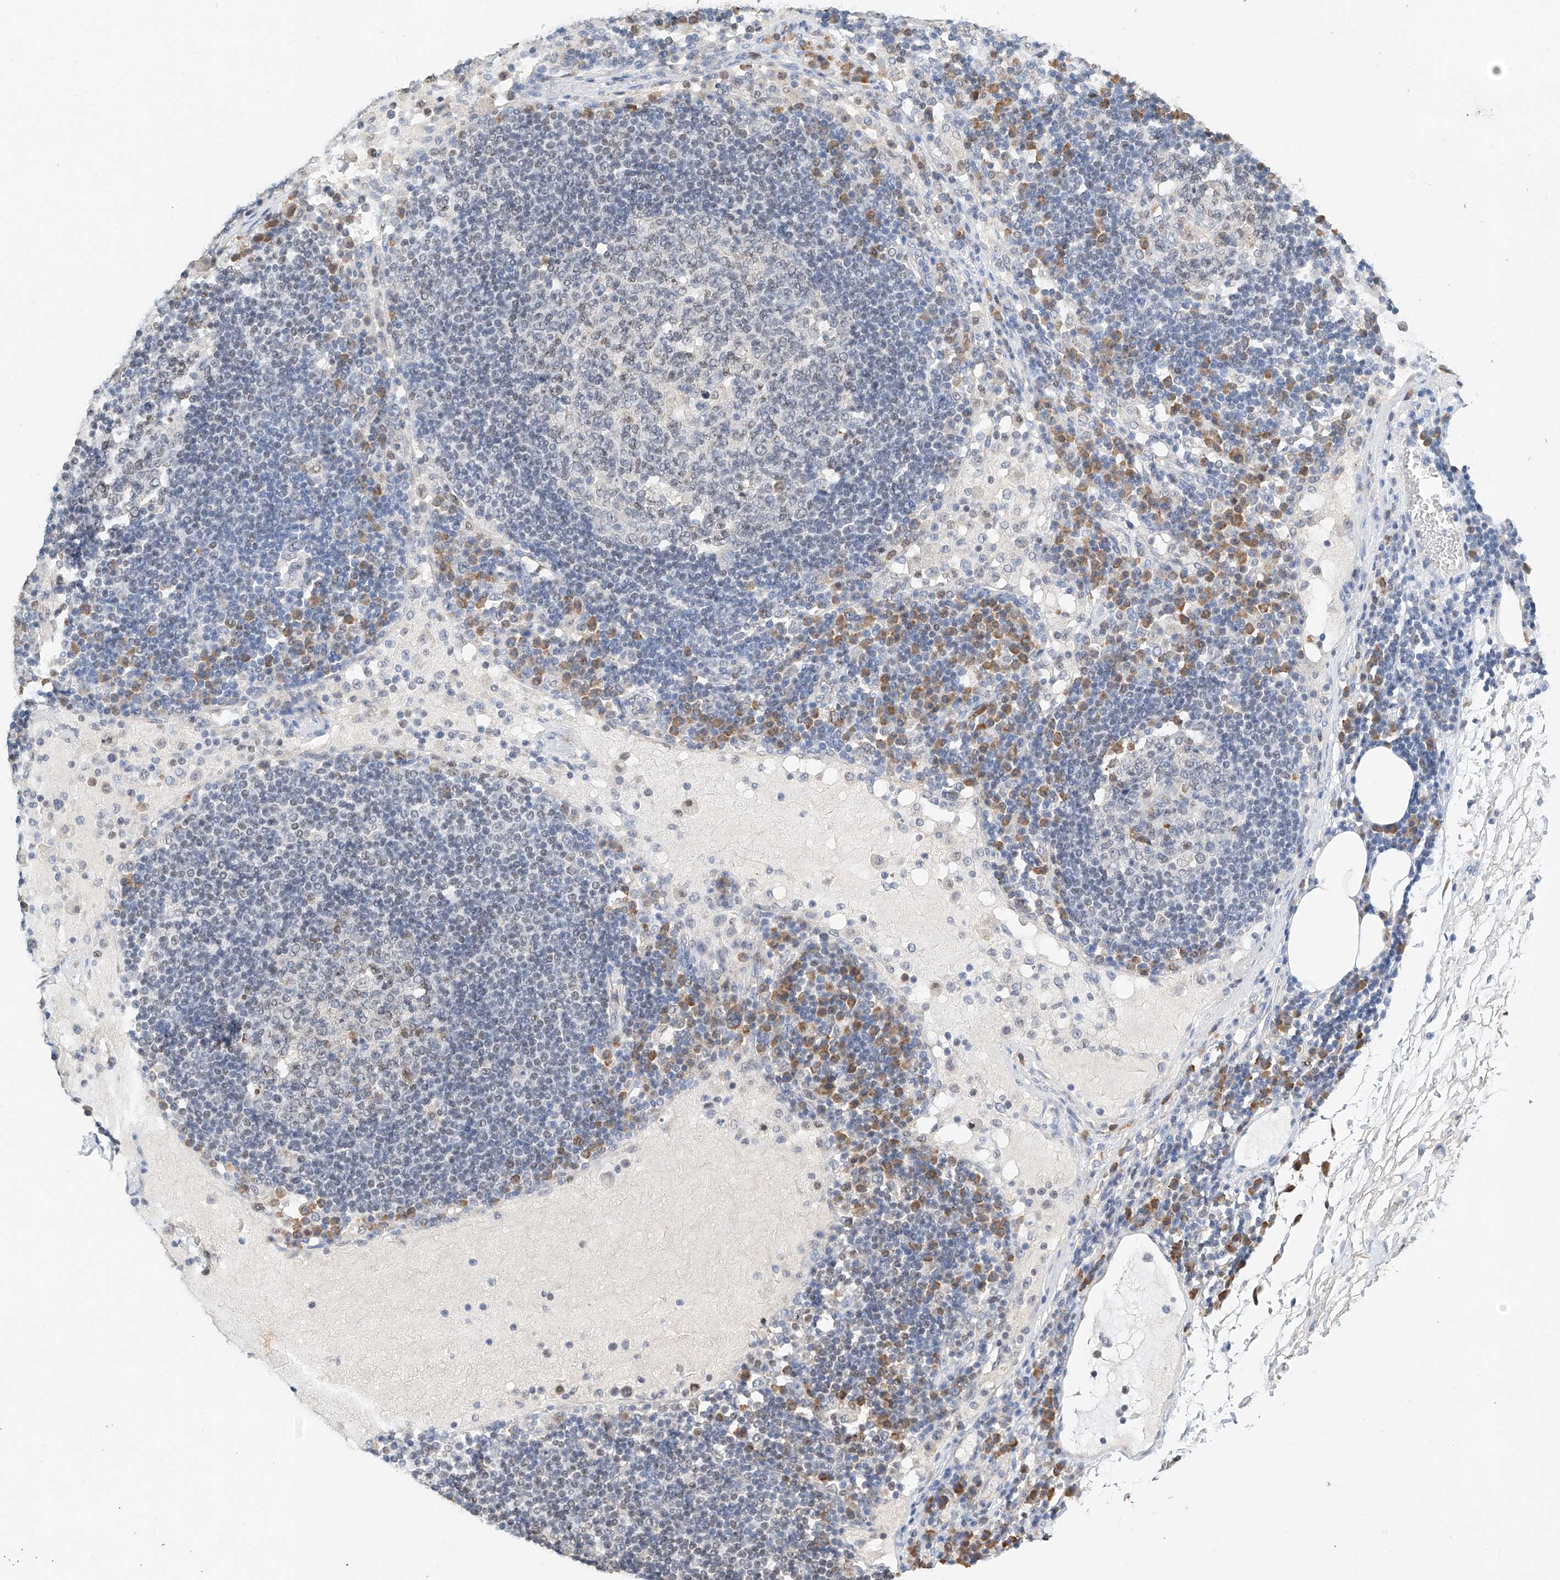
{"staining": {"intensity": "negative", "quantity": "none", "location": "none"}, "tissue": "lymph node", "cell_type": "Germinal center cells", "image_type": "normal", "snomed": [{"axis": "morphology", "description": "Normal tissue, NOS"}, {"axis": "topography", "description": "Lymph node"}], "caption": "Benign lymph node was stained to show a protein in brown. There is no significant positivity in germinal center cells.", "gene": "CTDP1", "patient": {"sex": "female", "age": 53}}